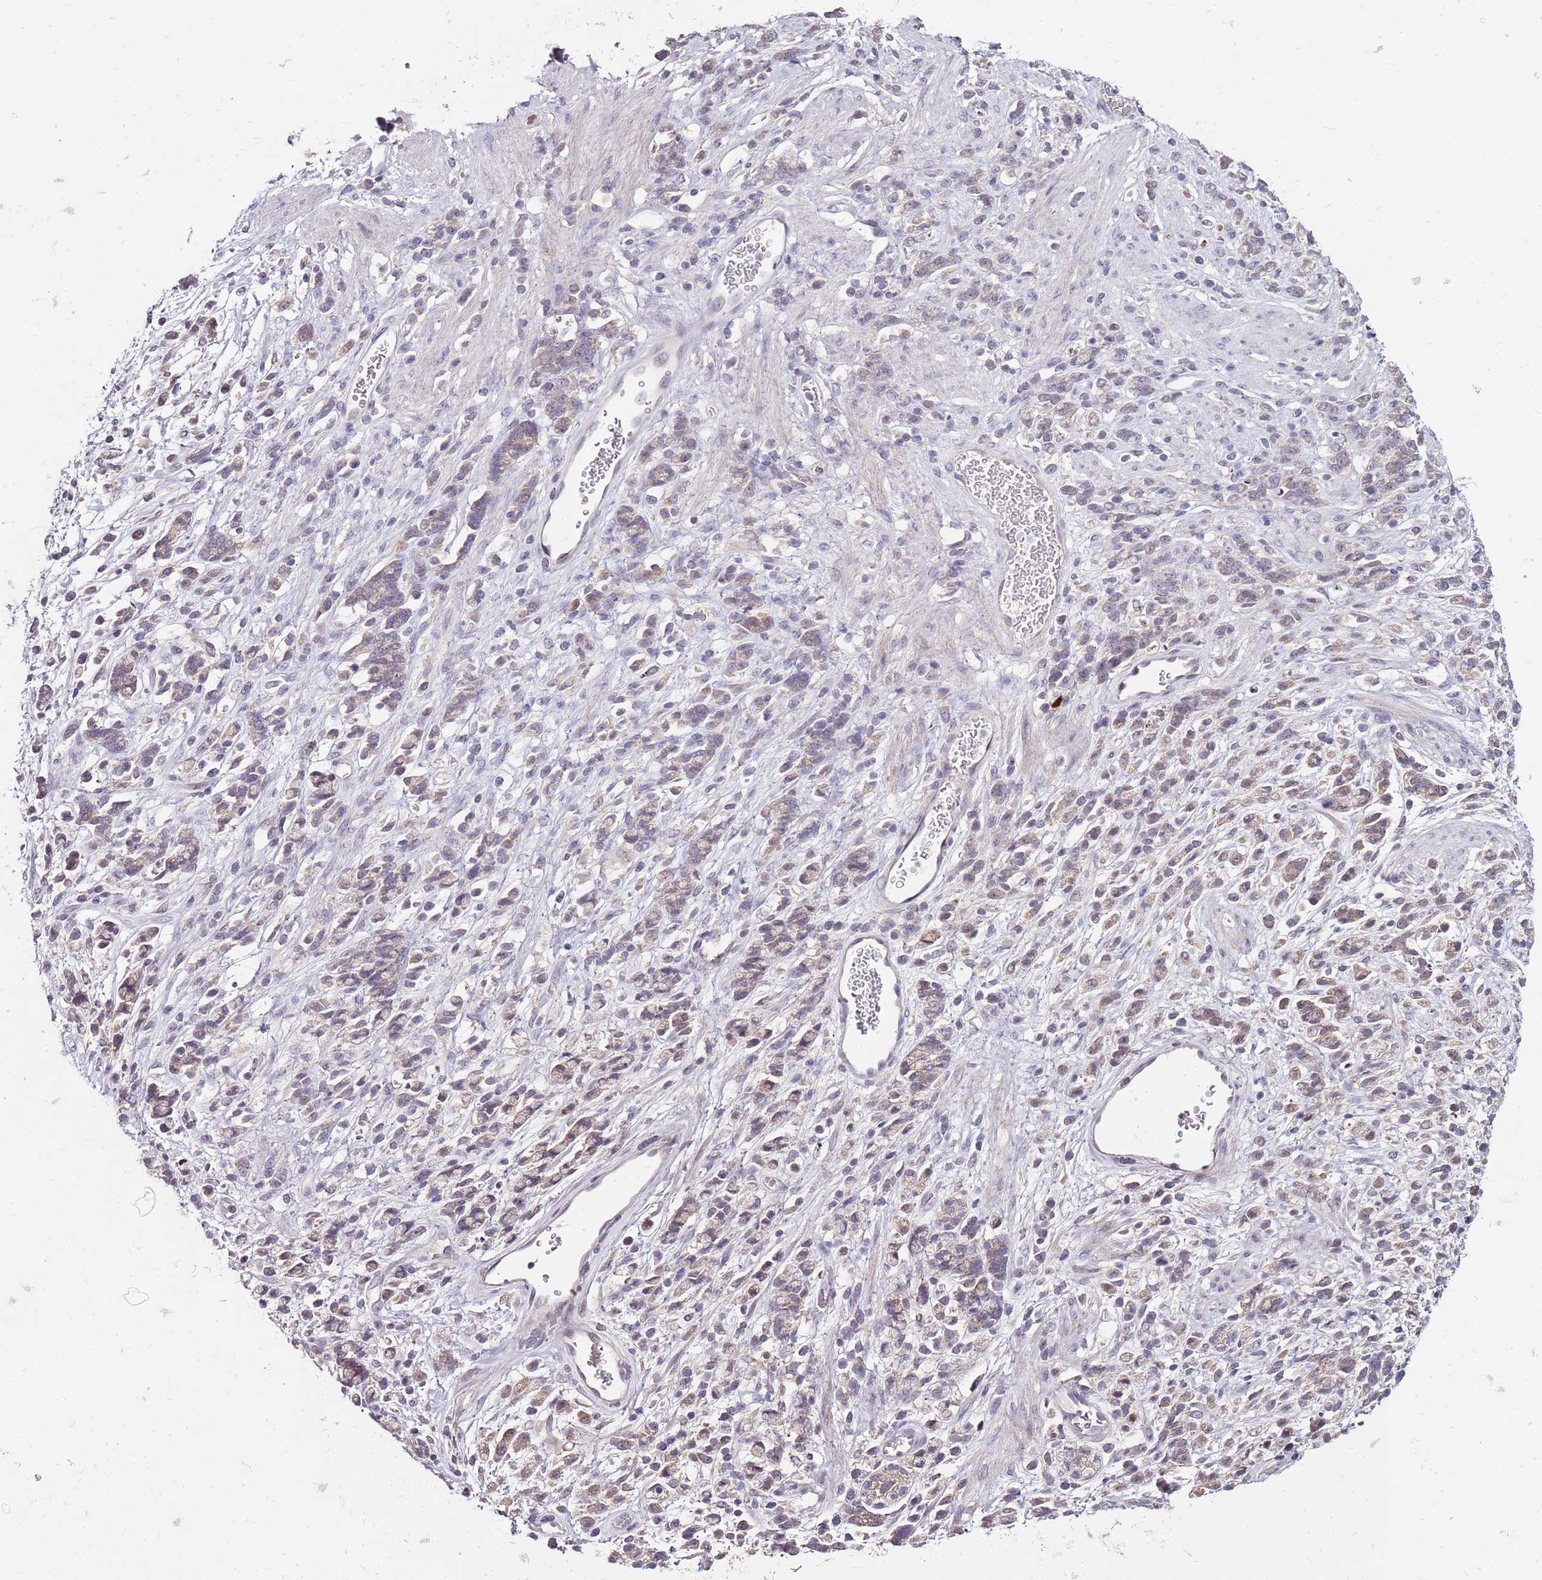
{"staining": {"intensity": "weak", "quantity": "25%-75%", "location": "cytoplasmic/membranous,nuclear"}, "tissue": "stomach cancer", "cell_type": "Tumor cells", "image_type": "cancer", "snomed": [{"axis": "morphology", "description": "Adenocarcinoma, NOS"}, {"axis": "topography", "description": "Stomach"}], "caption": "Stomach cancer (adenocarcinoma) tissue demonstrates weak cytoplasmic/membranous and nuclear expression in approximately 25%-75% of tumor cells, visualized by immunohistochemistry.", "gene": "NRDE2", "patient": {"sex": "female", "age": 60}}